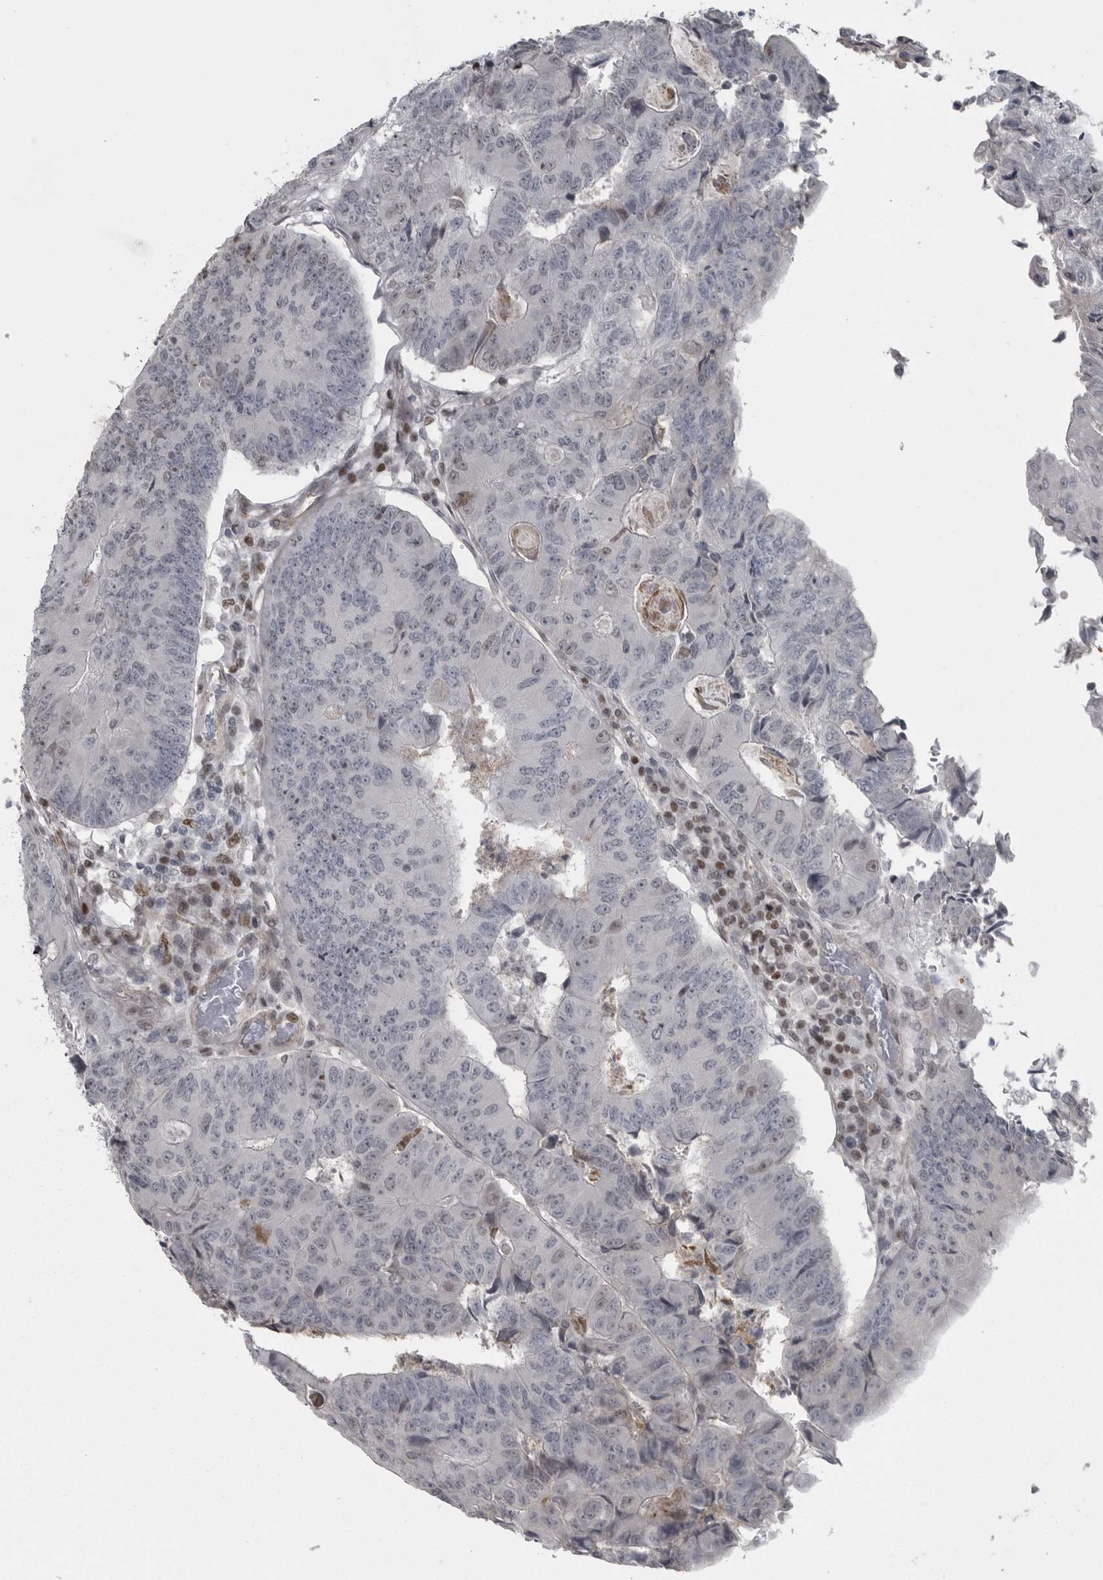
{"staining": {"intensity": "weak", "quantity": "<25%", "location": "nuclear"}, "tissue": "colorectal cancer", "cell_type": "Tumor cells", "image_type": "cancer", "snomed": [{"axis": "morphology", "description": "Adenocarcinoma, NOS"}, {"axis": "topography", "description": "Colon"}], "caption": "Tumor cells are negative for protein expression in human colorectal cancer.", "gene": "HMGN3", "patient": {"sex": "female", "age": 67}}